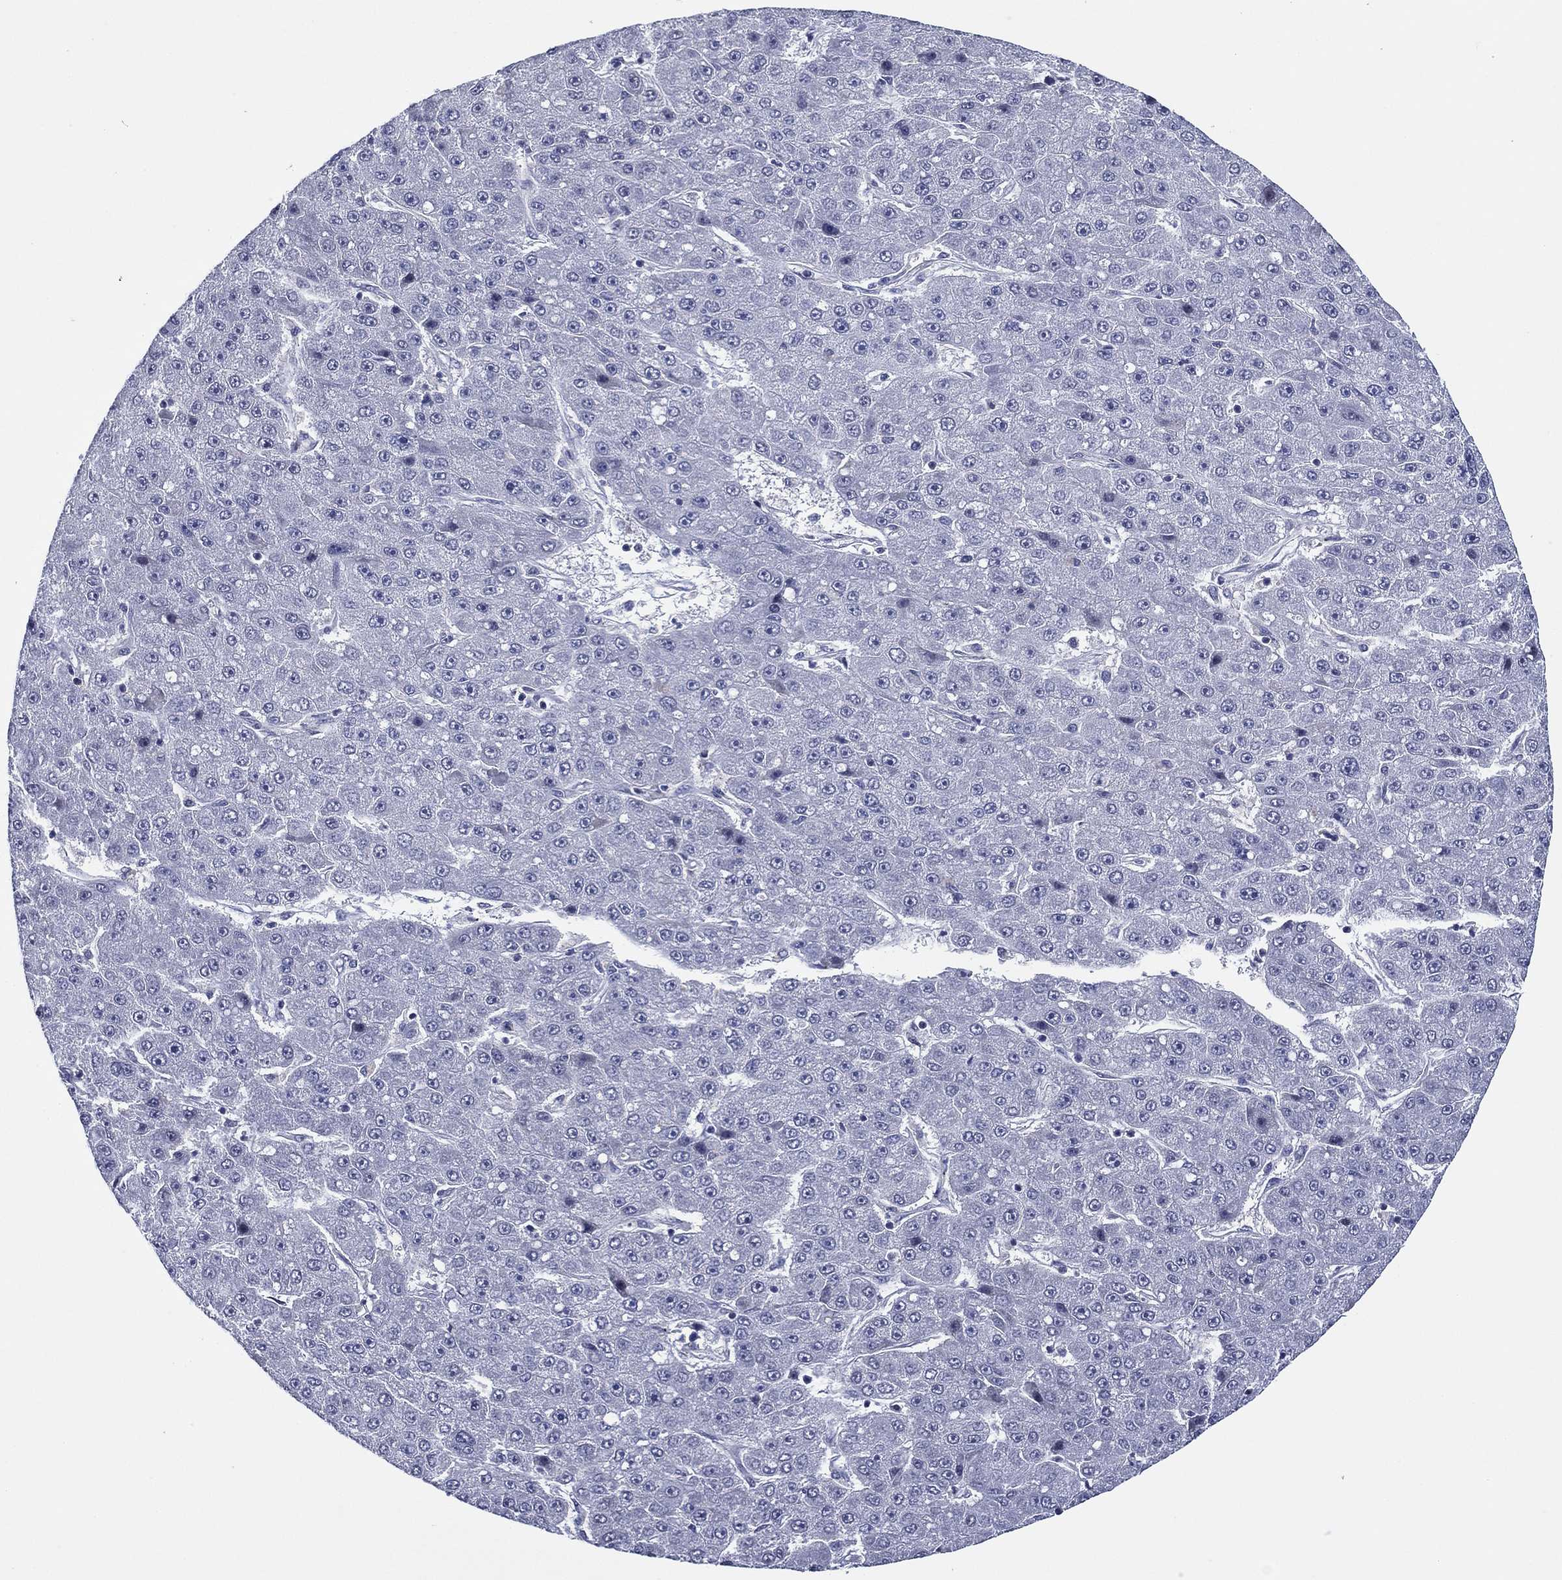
{"staining": {"intensity": "negative", "quantity": "none", "location": "none"}, "tissue": "liver cancer", "cell_type": "Tumor cells", "image_type": "cancer", "snomed": [{"axis": "morphology", "description": "Carcinoma, Hepatocellular, NOS"}, {"axis": "topography", "description": "Liver"}], "caption": "Liver cancer was stained to show a protein in brown. There is no significant expression in tumor cells.", "gene": "TRIM31", "patient": {"sex": "male", "age": 67}}